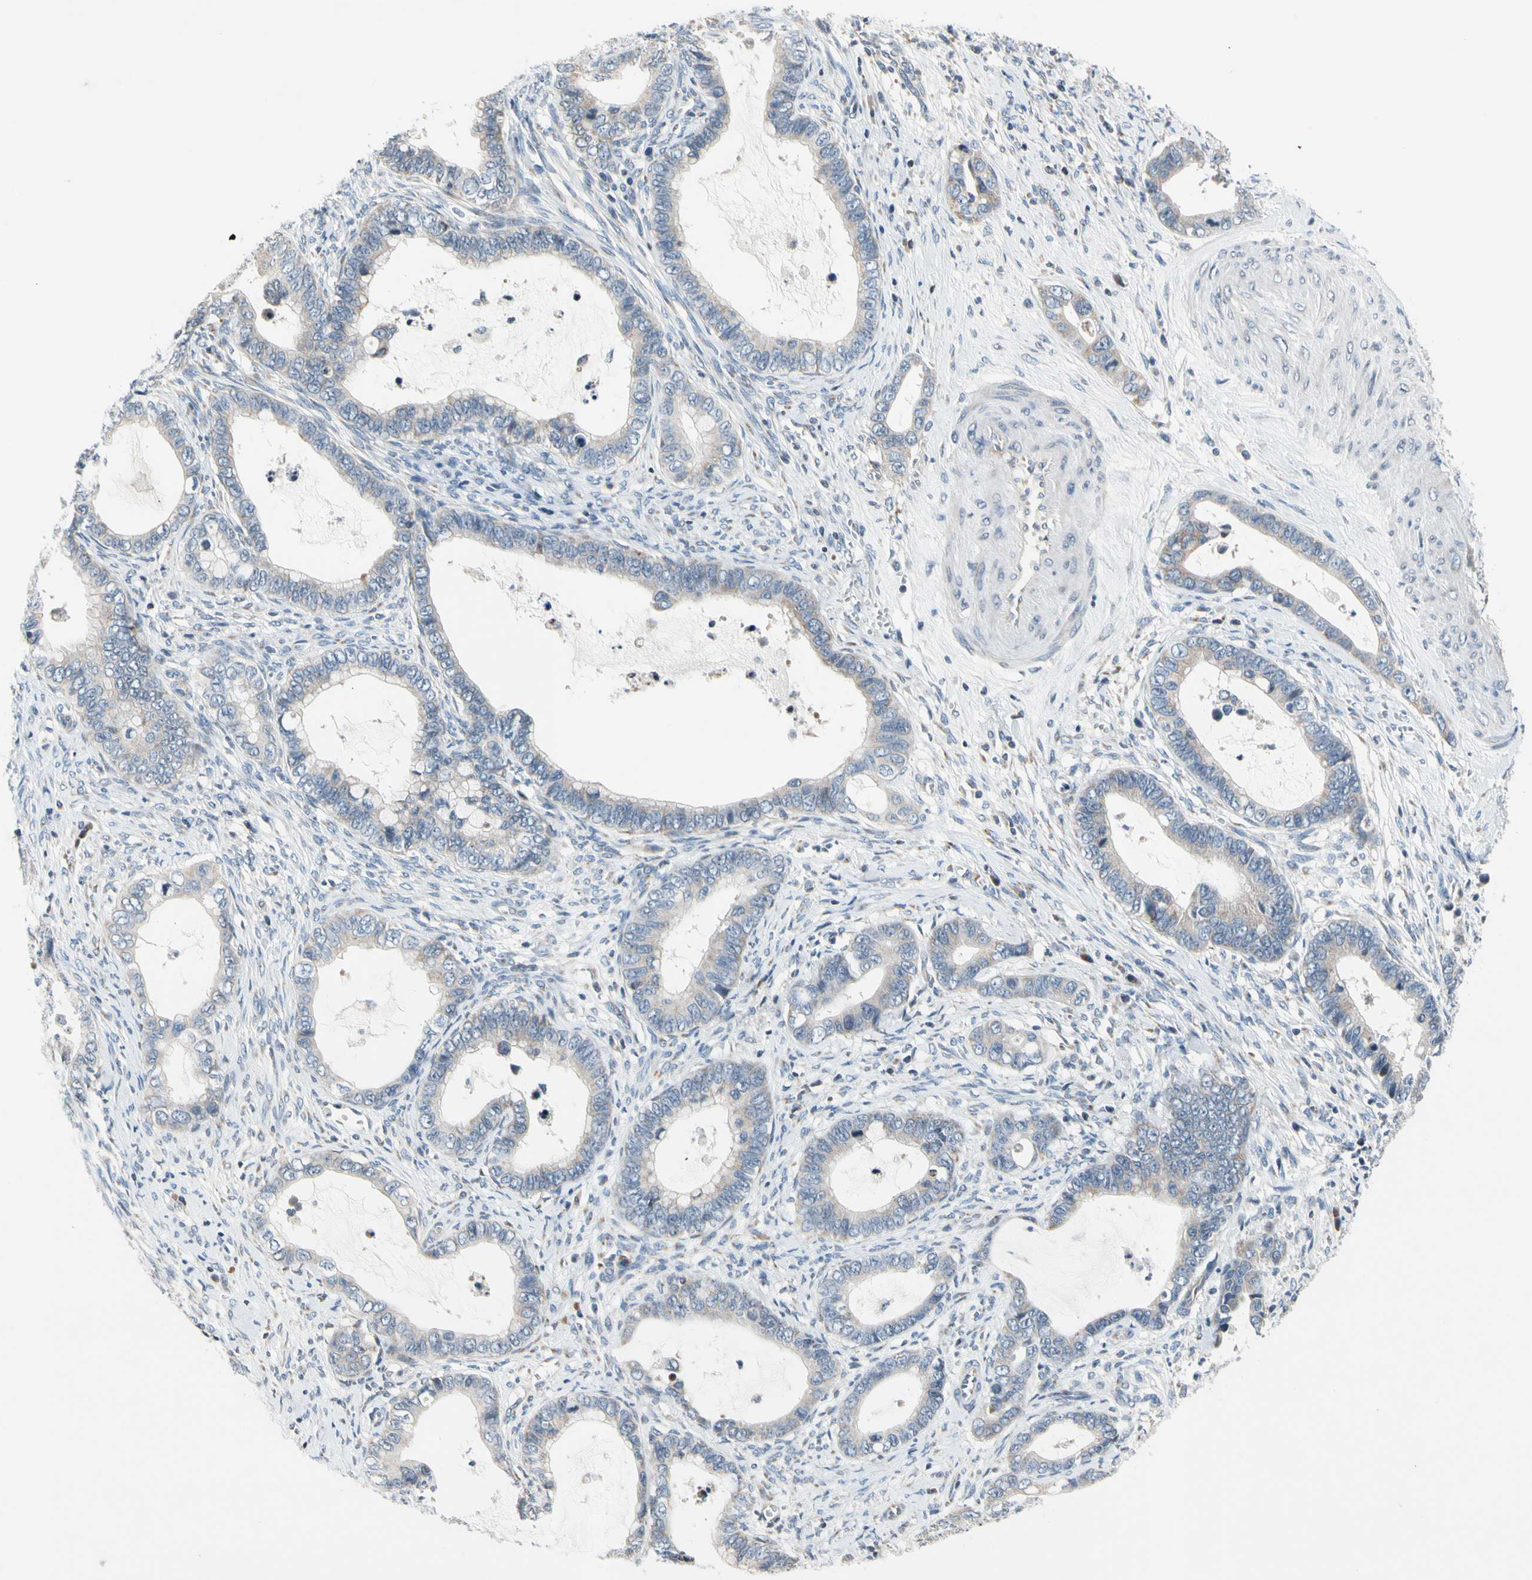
{"staining": {"intensity": "negative", "quantity": "none", "location": "none"}, "tissue": "cervical cancer", "cell_type": "Tumor cells", "image_type": "cancer", "snomed": [{"axis": "morphology", "description": "Adenocarcinoma, NOS"}, {"axis": "topography", "description": "Cervix"}], "caption": "High magnification brightfield microscopy of cervical cancer stained with DAB (3,3'-diaminobenzidine) (brown) and counterstained with hematoxylin (blue): tumor cells show no significant expression.", "gene": "SOX30", "patient": {"sex": "female", "age": 44}}